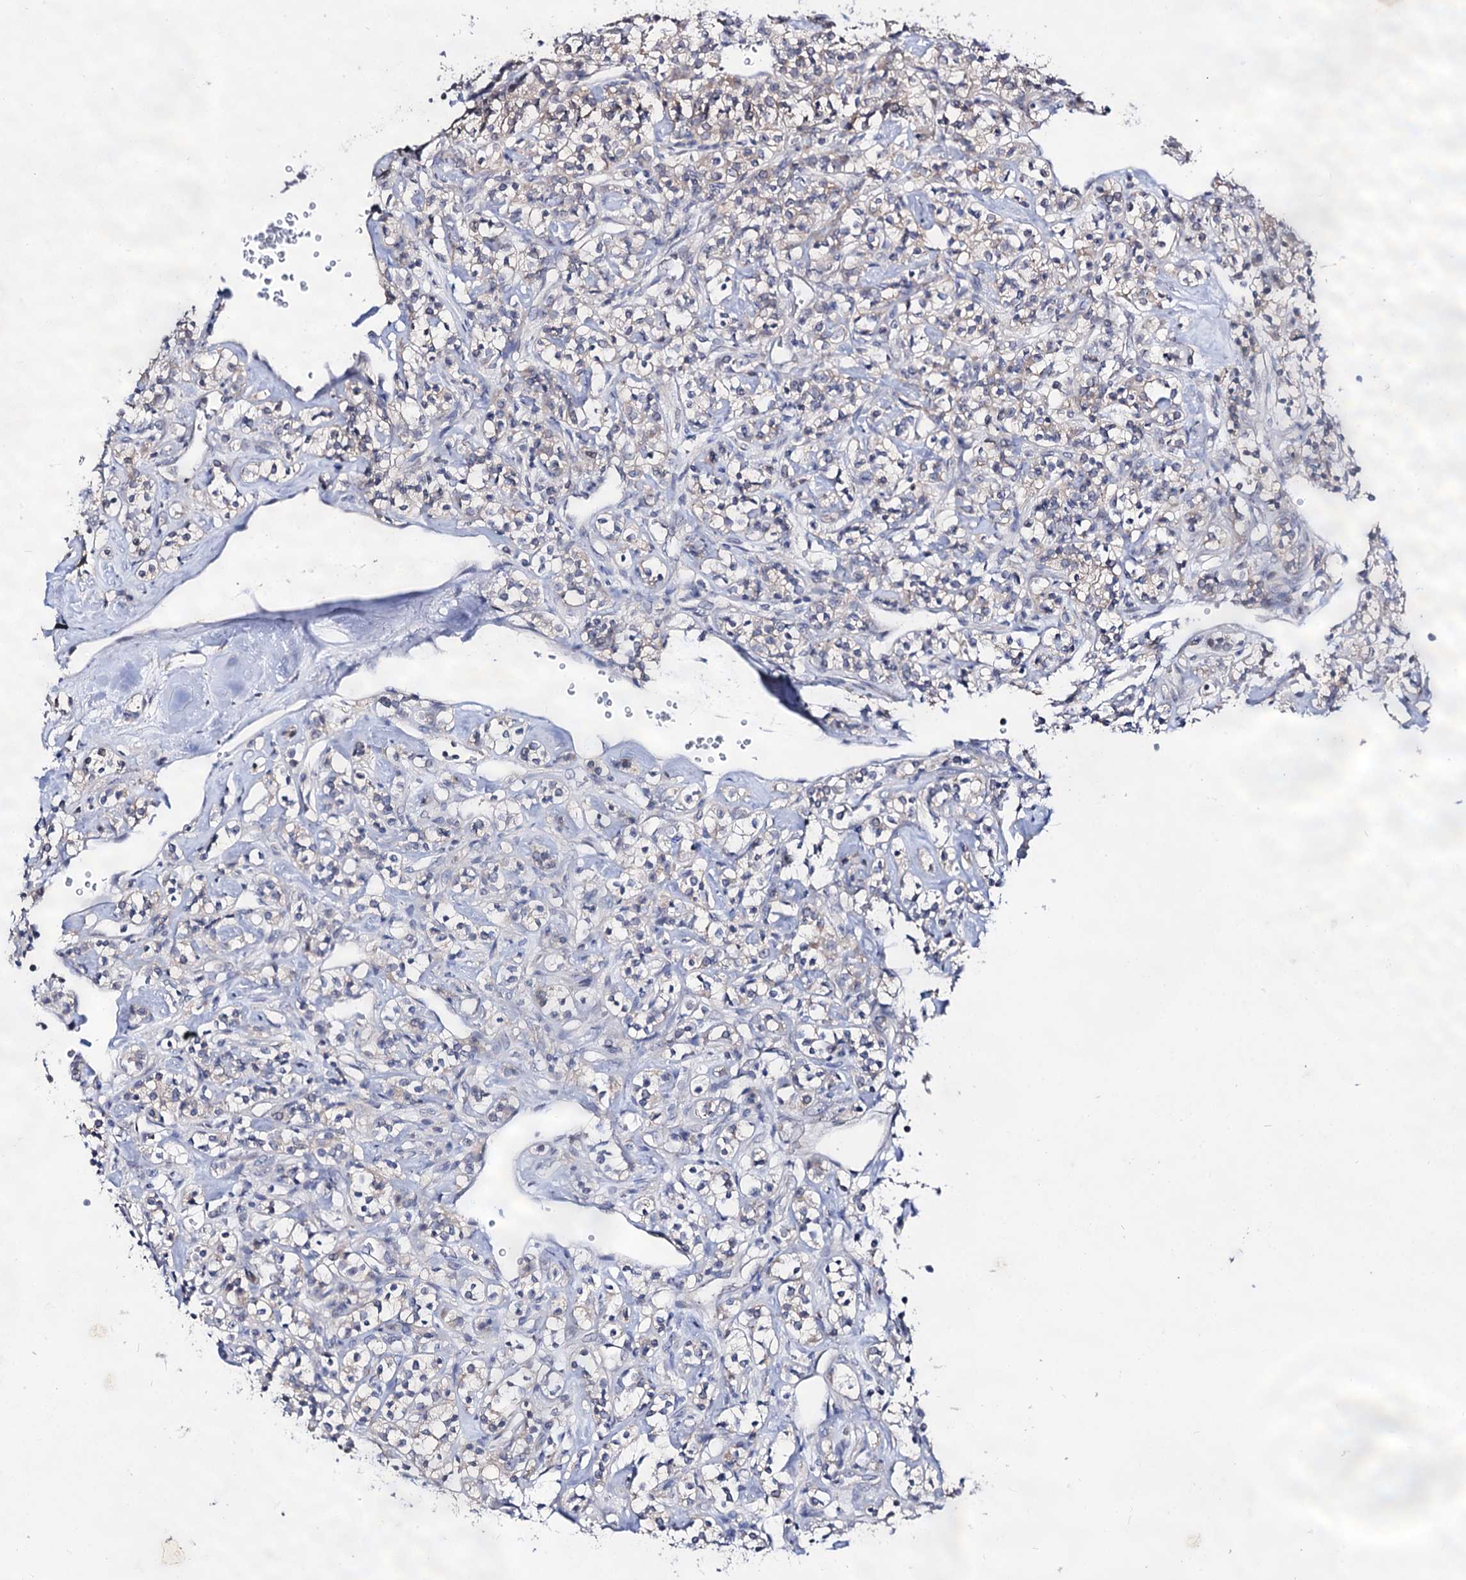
{"staining": {"intensity": "negative", "quantity": "none", "location": "none"}, "tissue": "renal cancer", "cell_type": "Tumor cells", "image_type": "cancer", "snomed": [{"axis": "morphology", "description": "Adenocarcinoma, NOS"}, {"axis": "topography", "description": "Kidney"}], "caption": "Immunohistochemistry micrograph of neoplastic tissue: renal cancer stained with DAB shows no significant protein expression in tumor cells.", "gene": "ARFIP2", "patient": {"sex": "male", "age": 77}}